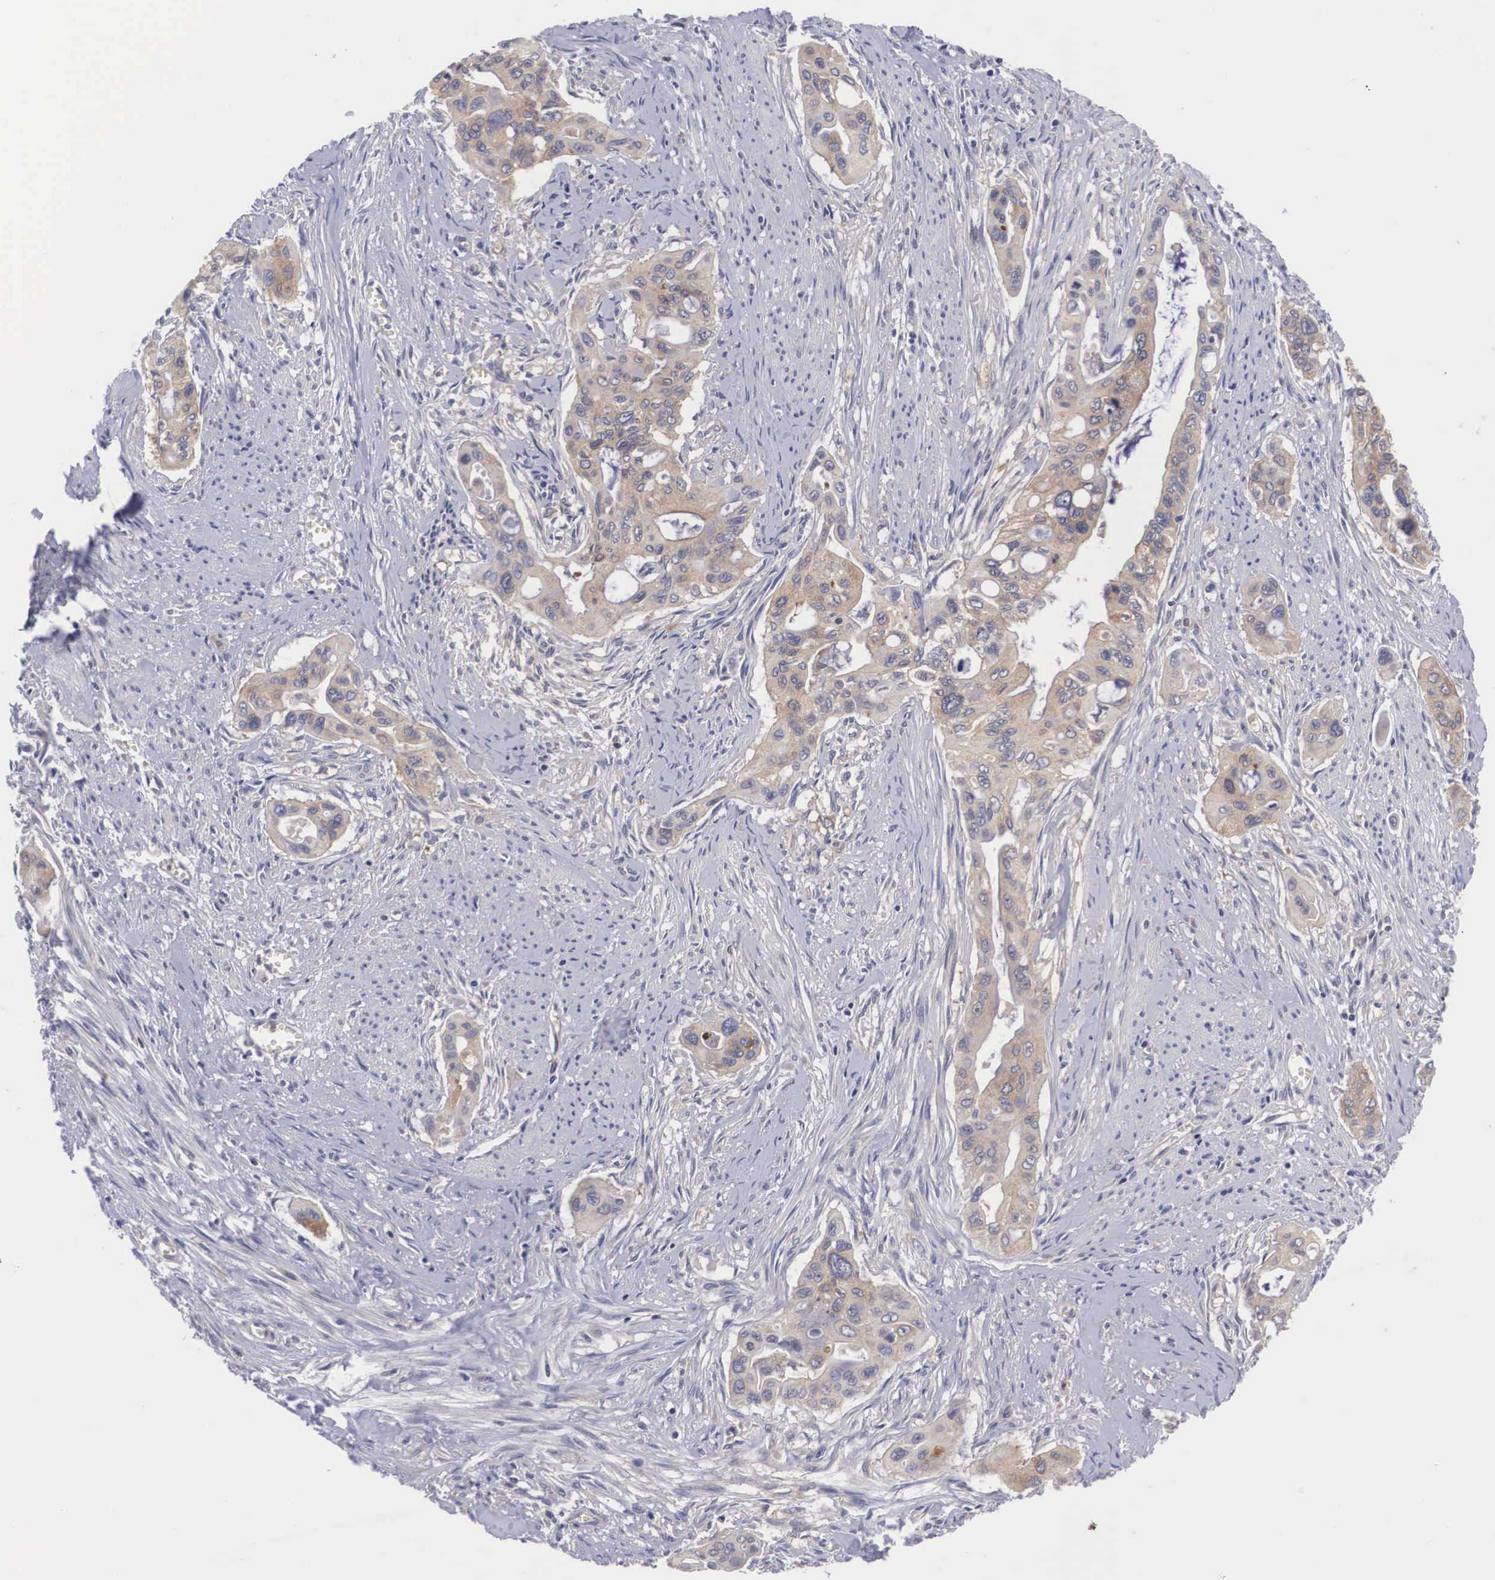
{"staining": {"intensity": "weak", "quantity": "<25%", "location": "cytoplasmic/membranous"}, "tissue": "pancreatic cancer", "cell_type": "Tumor cells", "image_type": "cancer", "snomed": [{"axis": "morphology", "description": "Adenocarcinoma, NOS"}, {"axis": "topography", "description": "Pancreas"}], "caption": "Immunohistochemical staining of human pancreatic cancer (adenocarcinoma) exhibits no significant positivity in tumor cells. (Stains: DAB IHC with hematoxylin counter stain, Microscopy: brightfield microscopy at high magnification).", "gene": "GRIPAP1", "patient": {"sex": "male", "age": 77}}